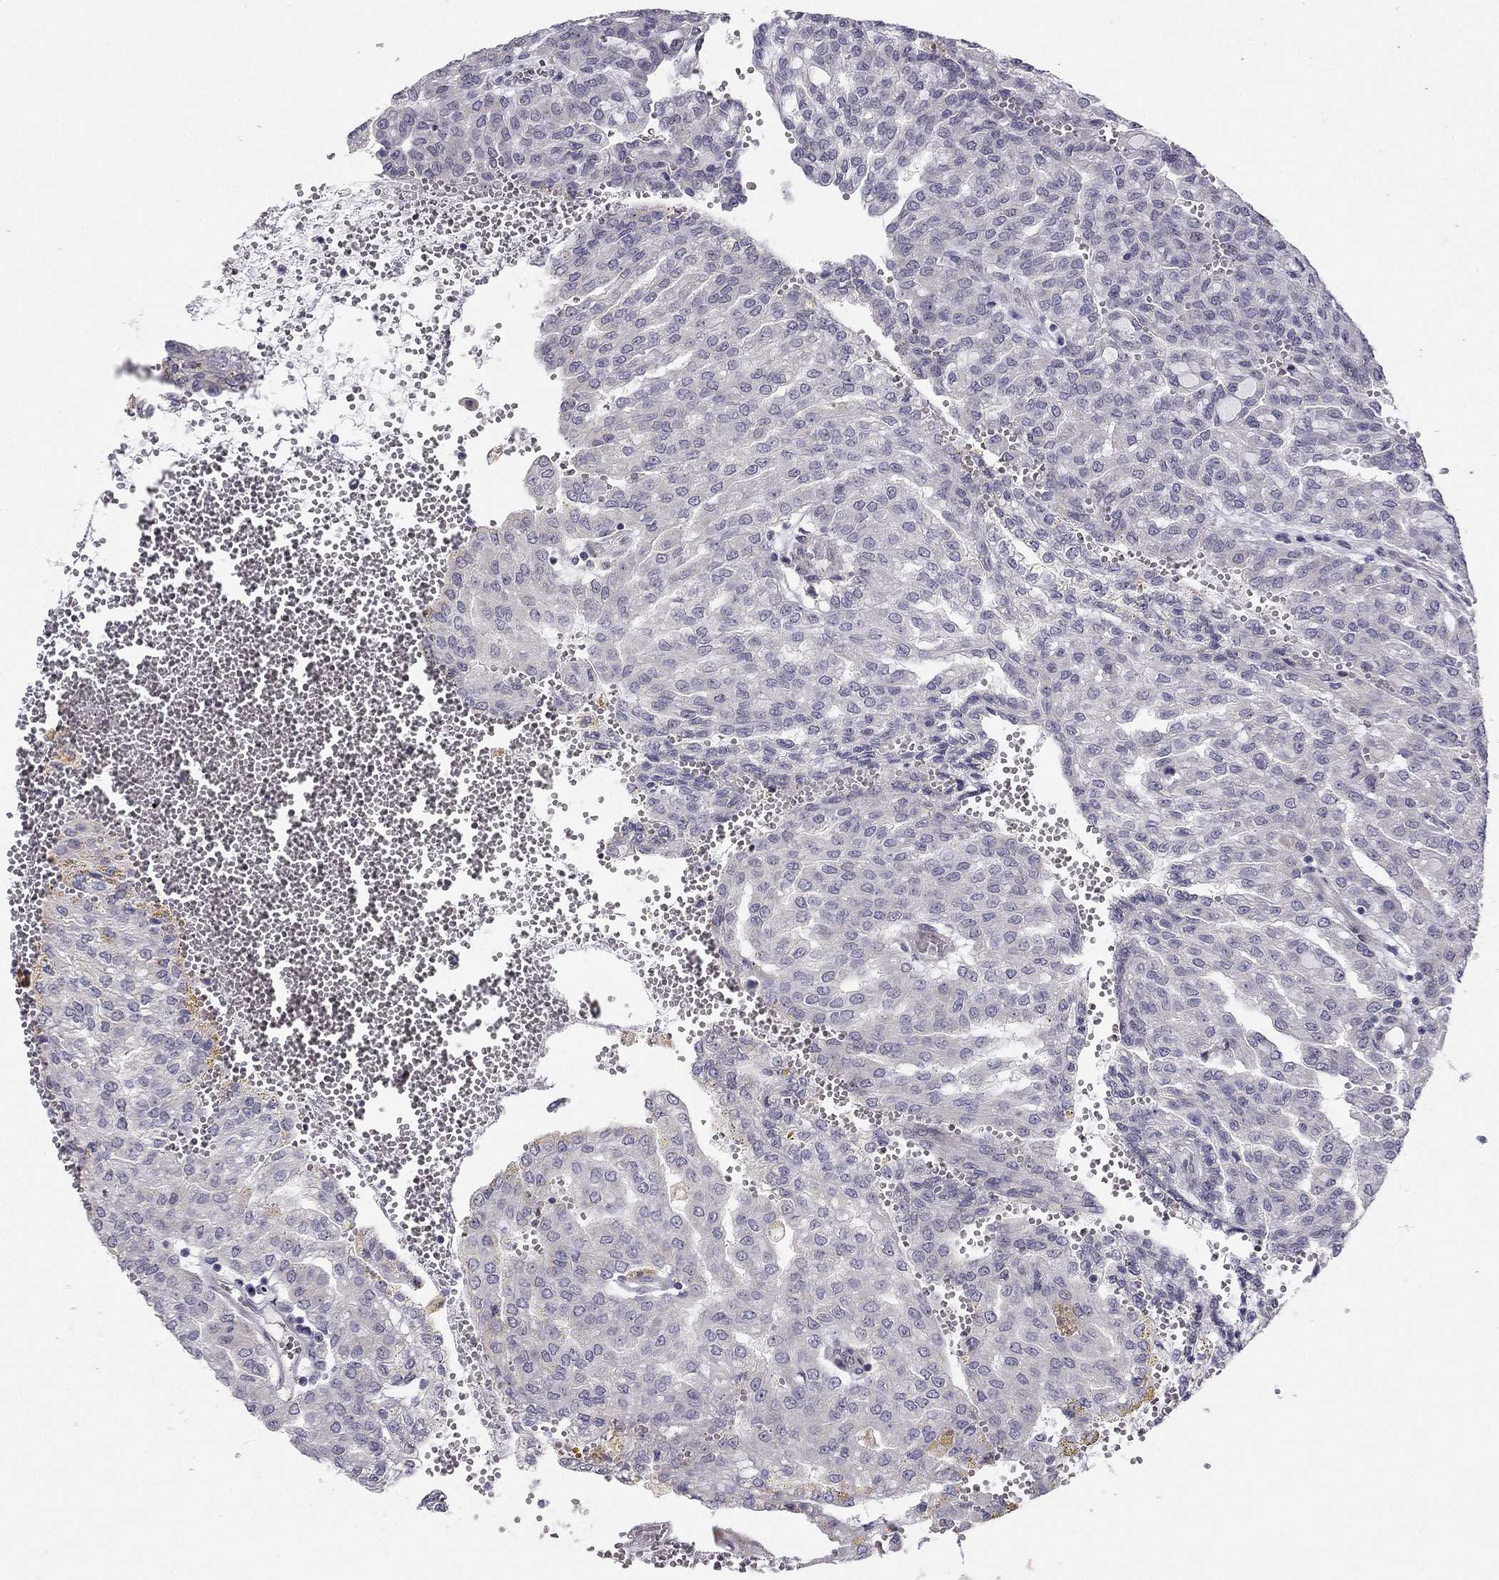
{"staining": {"intensity": "negative", "quantity": "none", "location": "none"}, "tissue": "renal cancer", "cell_type": "Tumor cells", "image_type": "cancer", "snomed": [{"axis": "morphology", "description": "Adenocarcinoma, NOS"}, {"axis": "topography", "description": "Kidney"}], "caption": "High magnification brightfield microscopy of adenocarcinoma (renal) stained with DAB (brown) and counterstained with hematoxylin (blue): tumor cells show no significant staining. (Brightfield microscopy of DAB (3,3'-diaminobenzidine) immunohistochemistry (IHC) at high magnification).", "gene": "CHST8", "patient": {"sex": "male", "age": 63}}